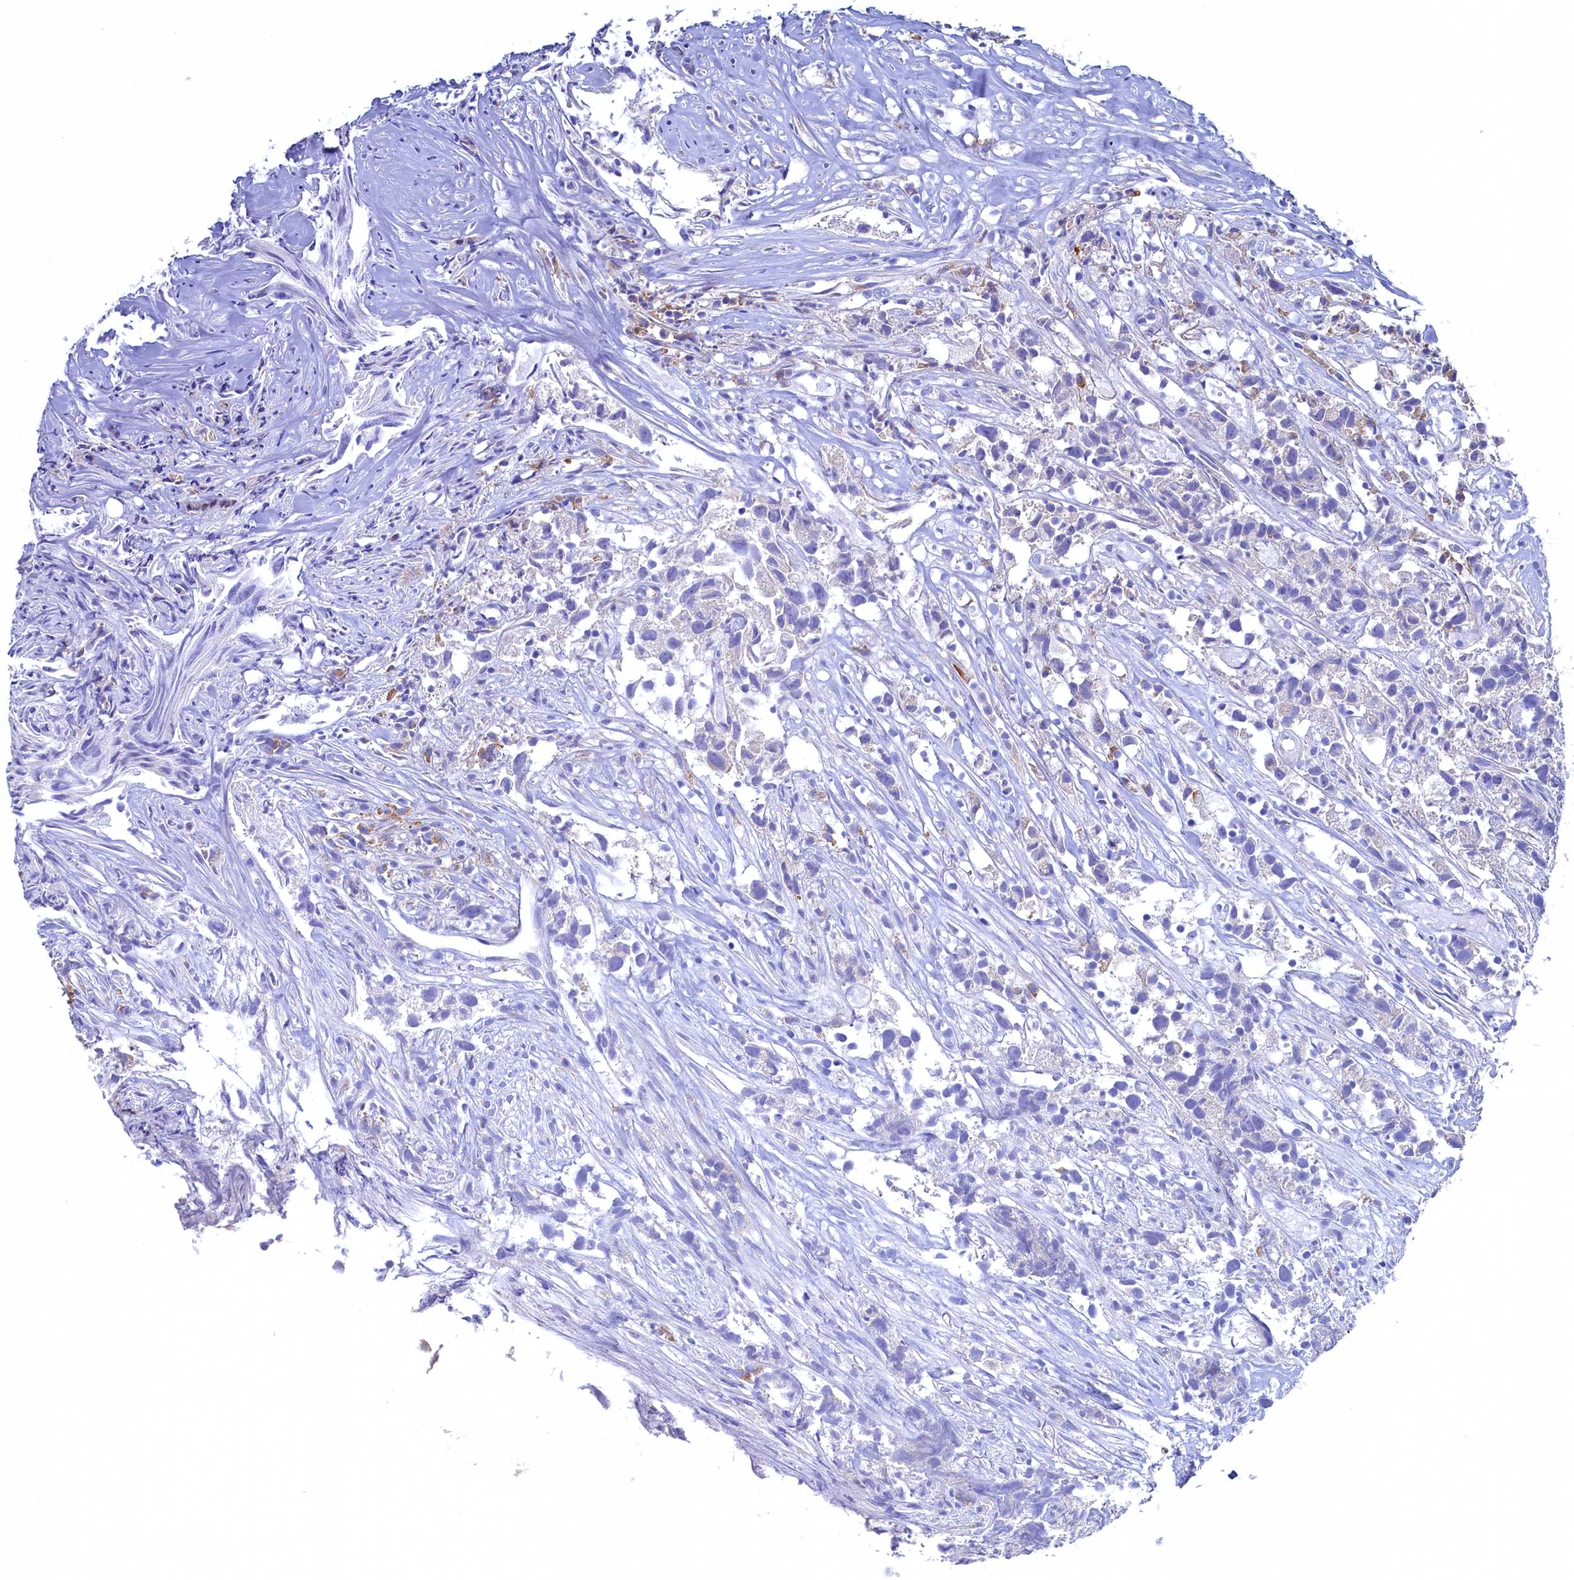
{"staining": {"intensity": "negative", "quantity": "none", "location": "none"}, "tissue": "urothelial cancer", "cell_type": "Tumor cells", "image_type": "cancer", "snomed": [{"axis": "morphology", "description": "Urothelial carcinoma, High grade"}, {"axis": "topography", "description": "Urinary bladder"}], "caption": "Human urothelial cancer stained for a protein using IHC reveals no staining in tumor cells.", "gene": "CBLIF", "patient": {"sex": "female", "age": 75}}